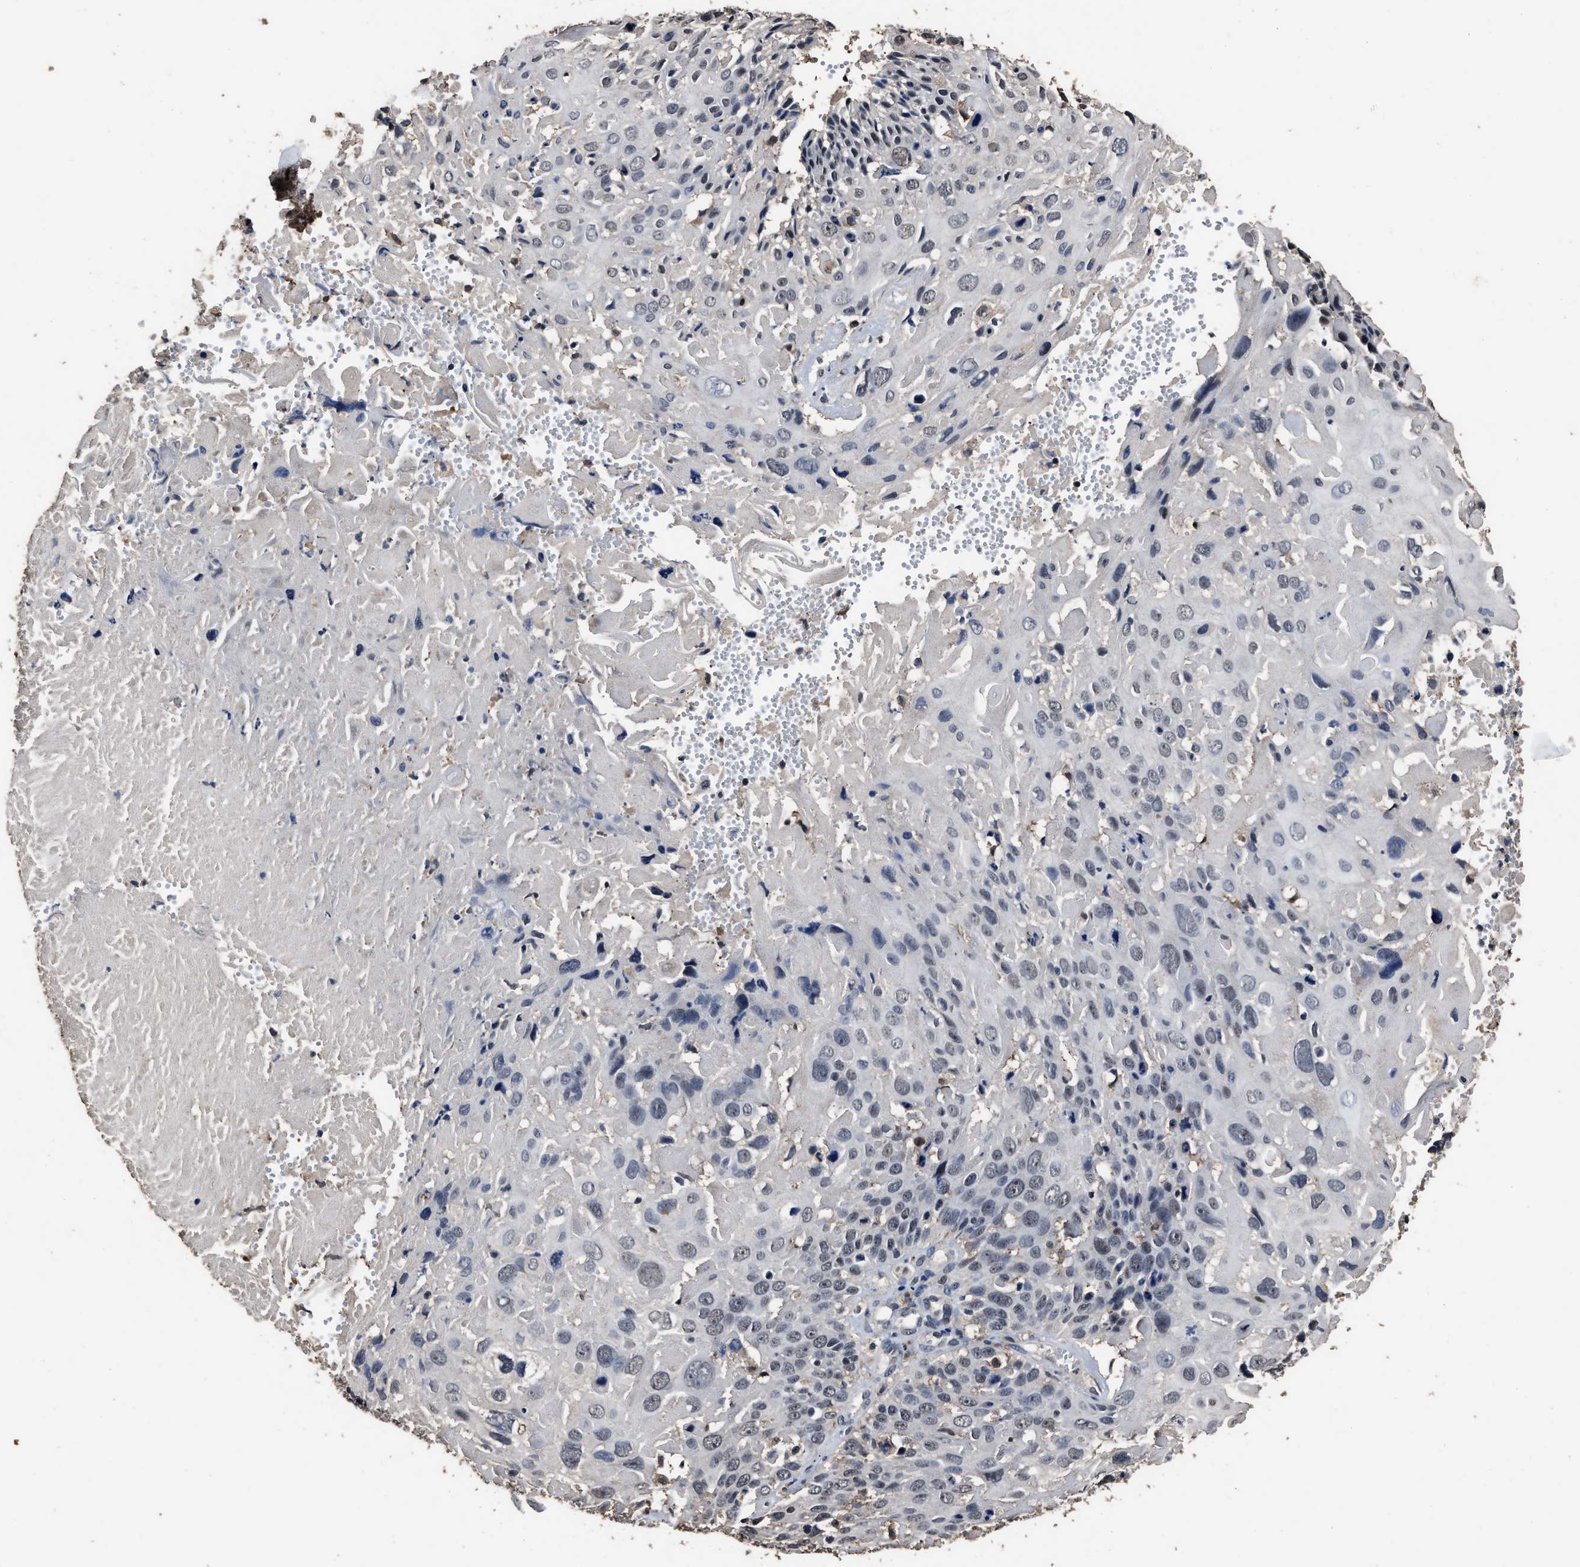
{"staining": {"intensity": "negative", "quantity": "none", "location": "none"}, "tissue": "cervical cancer", "cell_type": "Tumor cells", "image_type": "cancer", "snomed": [{"axis": "morphology", "description": "Squamous cell carcinoma, NOS"}, {"axis": "topography", "description": "Cervix"}], "caption": "Histopathology image shows no protein expression in tumor cells of cervical squamous cell carcinoma tissue.", "gene": "RSBN1L", "patient": {"sex": "female", "age": 74}}